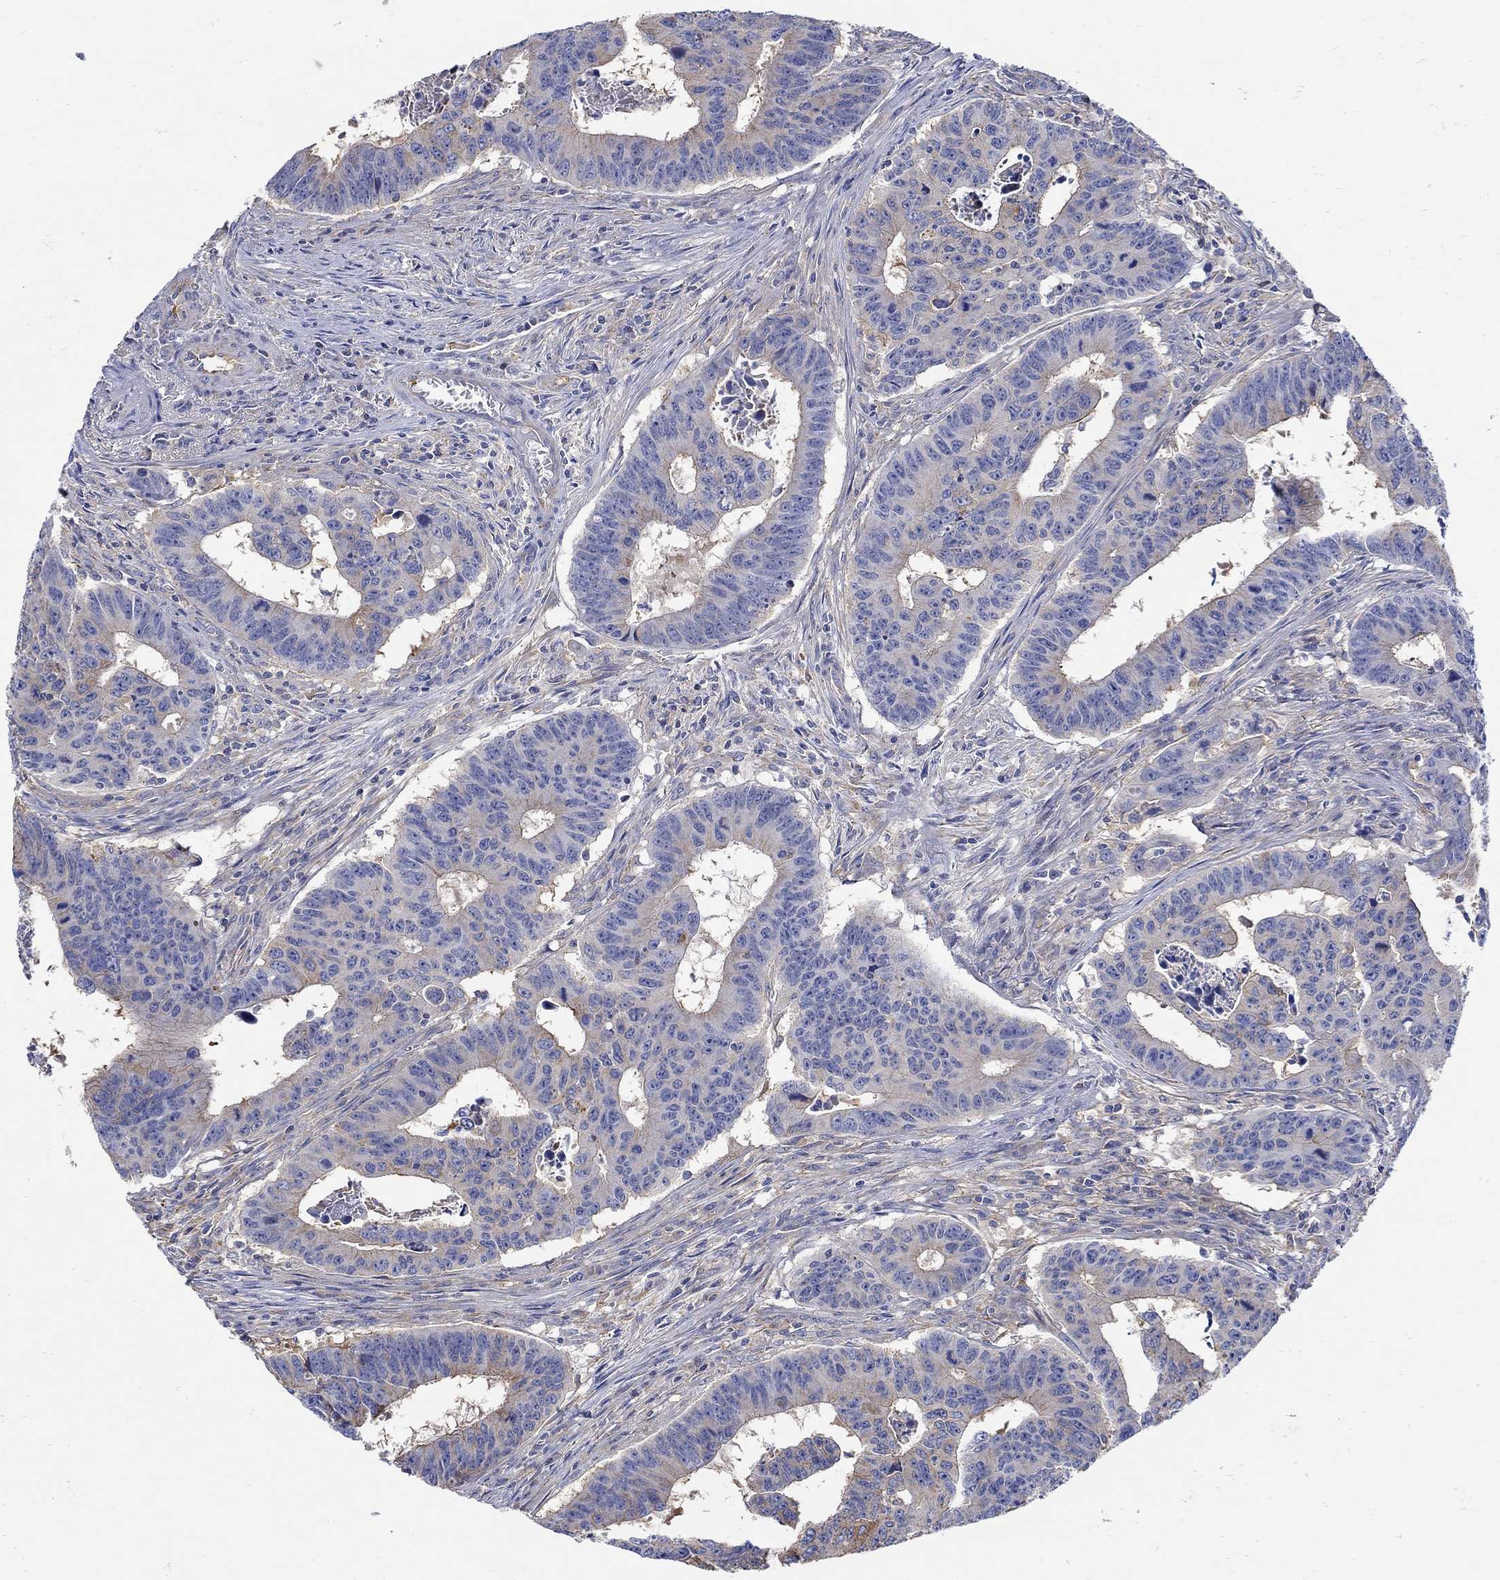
{"staining": {"intensity": "weak", "quantity": "<25%", "location": "cytoplasmic/membranous"}, "tissue": "colorectal cancer", "cell_type": "Tumor cells", "image_type": "cancer", "snomed": [{"axis": "morphology", "description": "Adenocarcinoma, NOS"}, {"axis": "topography", "description": "Appendix"}, {"axis": "topography", "description": "Colon"}, {"axis": "topography", "description": "Cecum"}, {"axis": "topography", "description": "Colon asc"}], "caption": "Tumor cells are negative for protein expression in human adenocarcinoma (colorectal). (DAB immunohistochemistry, high magnification).", "gene": "TEKT3", "patient": {"sex": "female", "age": 85}}